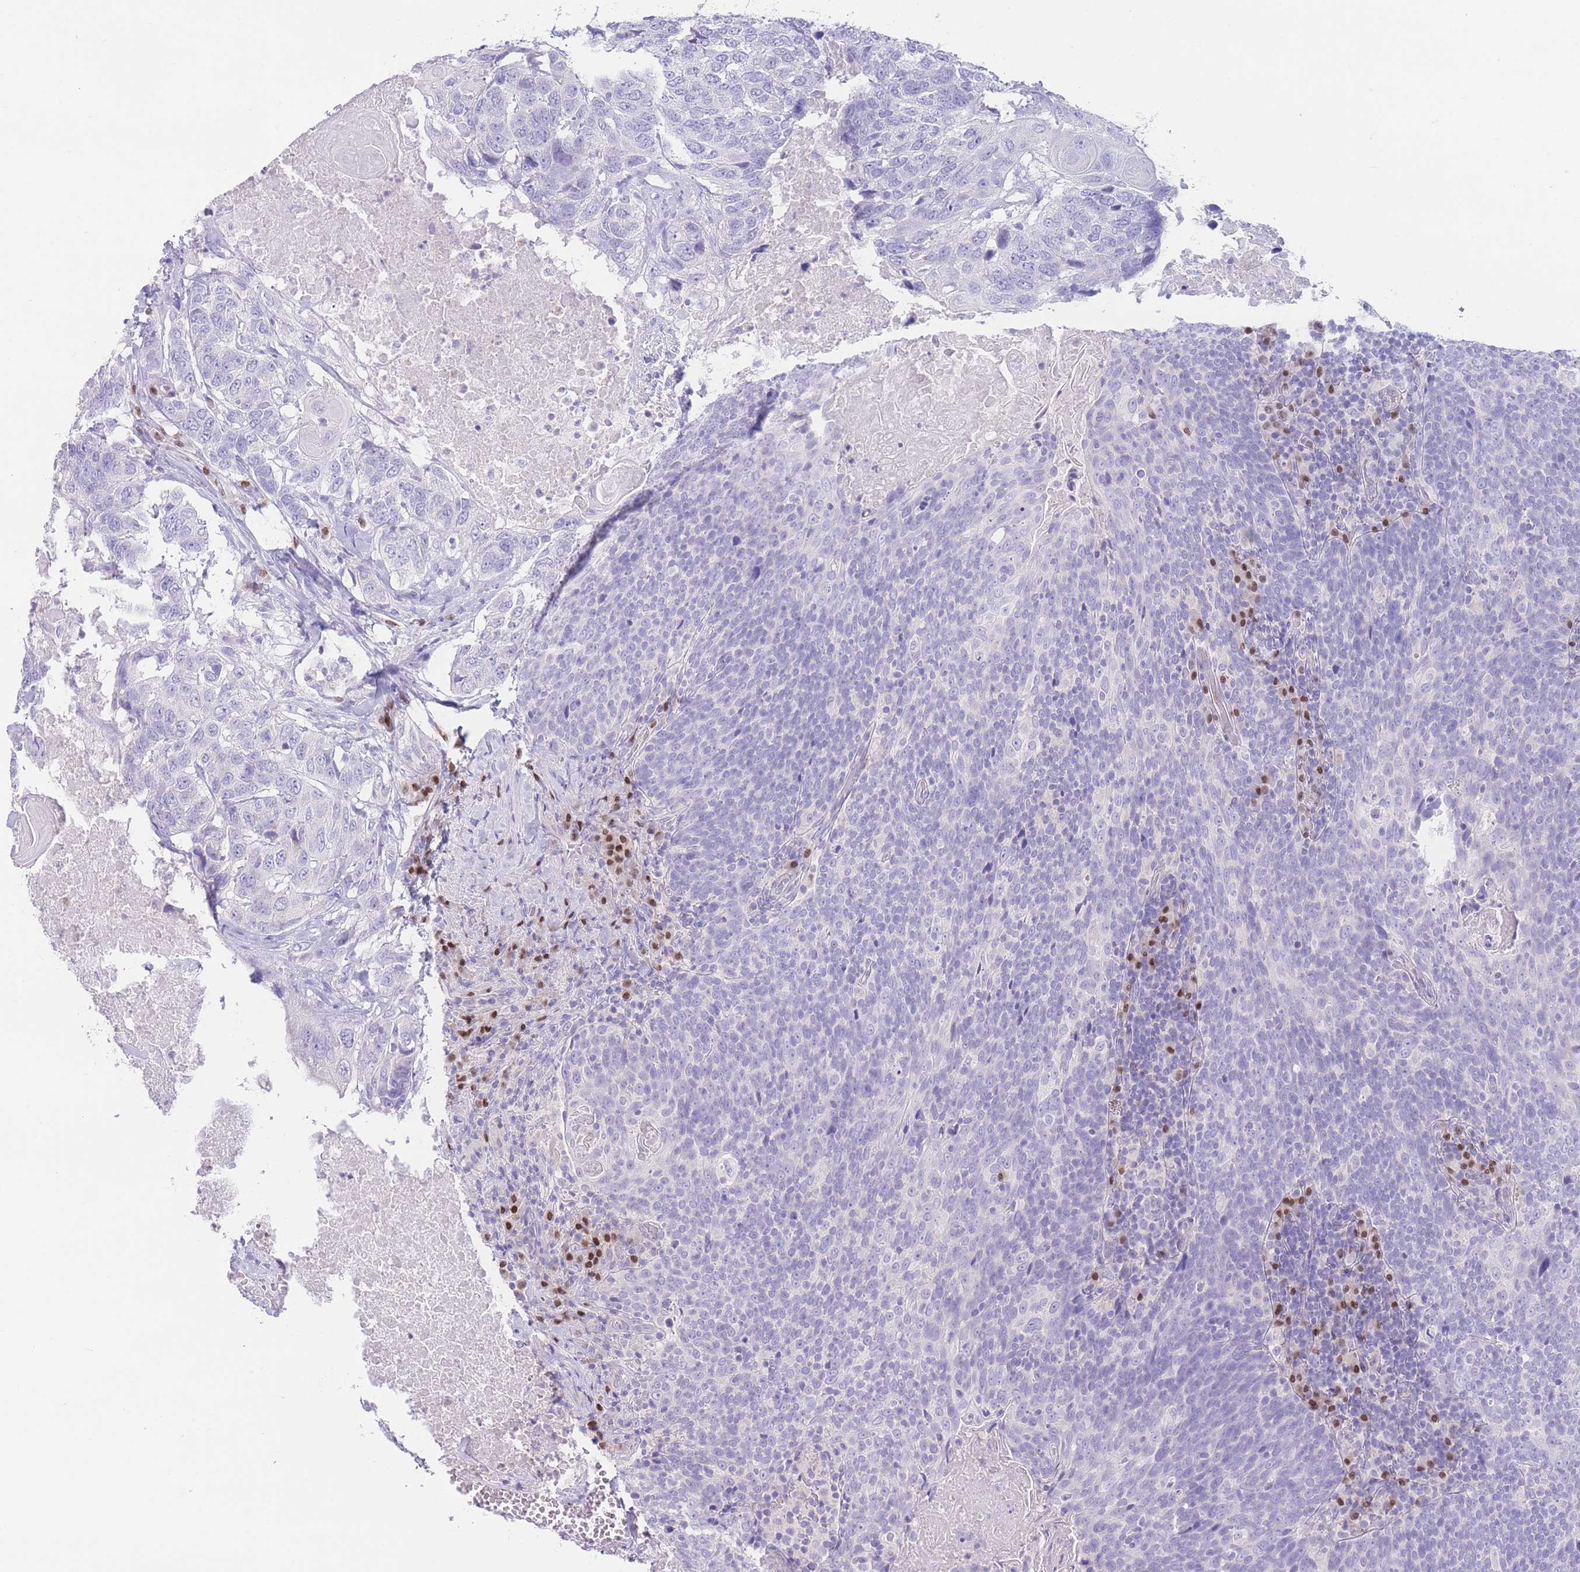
{"staining": {"intensity": "negative", "quantity": "none", "location": "none"}, "tissue": "head and neck cancer", "cell_type": "Tumor cells", "image_type": "cancer", "snomed": [{"axis": "morphology", "description": "Squamous cell carcinoma, NOS"}, {"axis": "morphology", "description": "Squamous cell carcinoma, metastatic, NOS"}, {"axis": "topography", "description": "Lymph node"}, {"axis": "topography", "description": "Head-Neck"}], "caption": "There is no significant expression in tumor cells of metastatic squamous cell carcinoma (head and neck). Brightfield microscopy of IHC stained with DAB (3,3'-diaminobenzidine) (brown) and hematoxylin (blue), captured at high magnification.", "gene": "BHLHA15", "patient": {"sex": "male", "age": 62}}